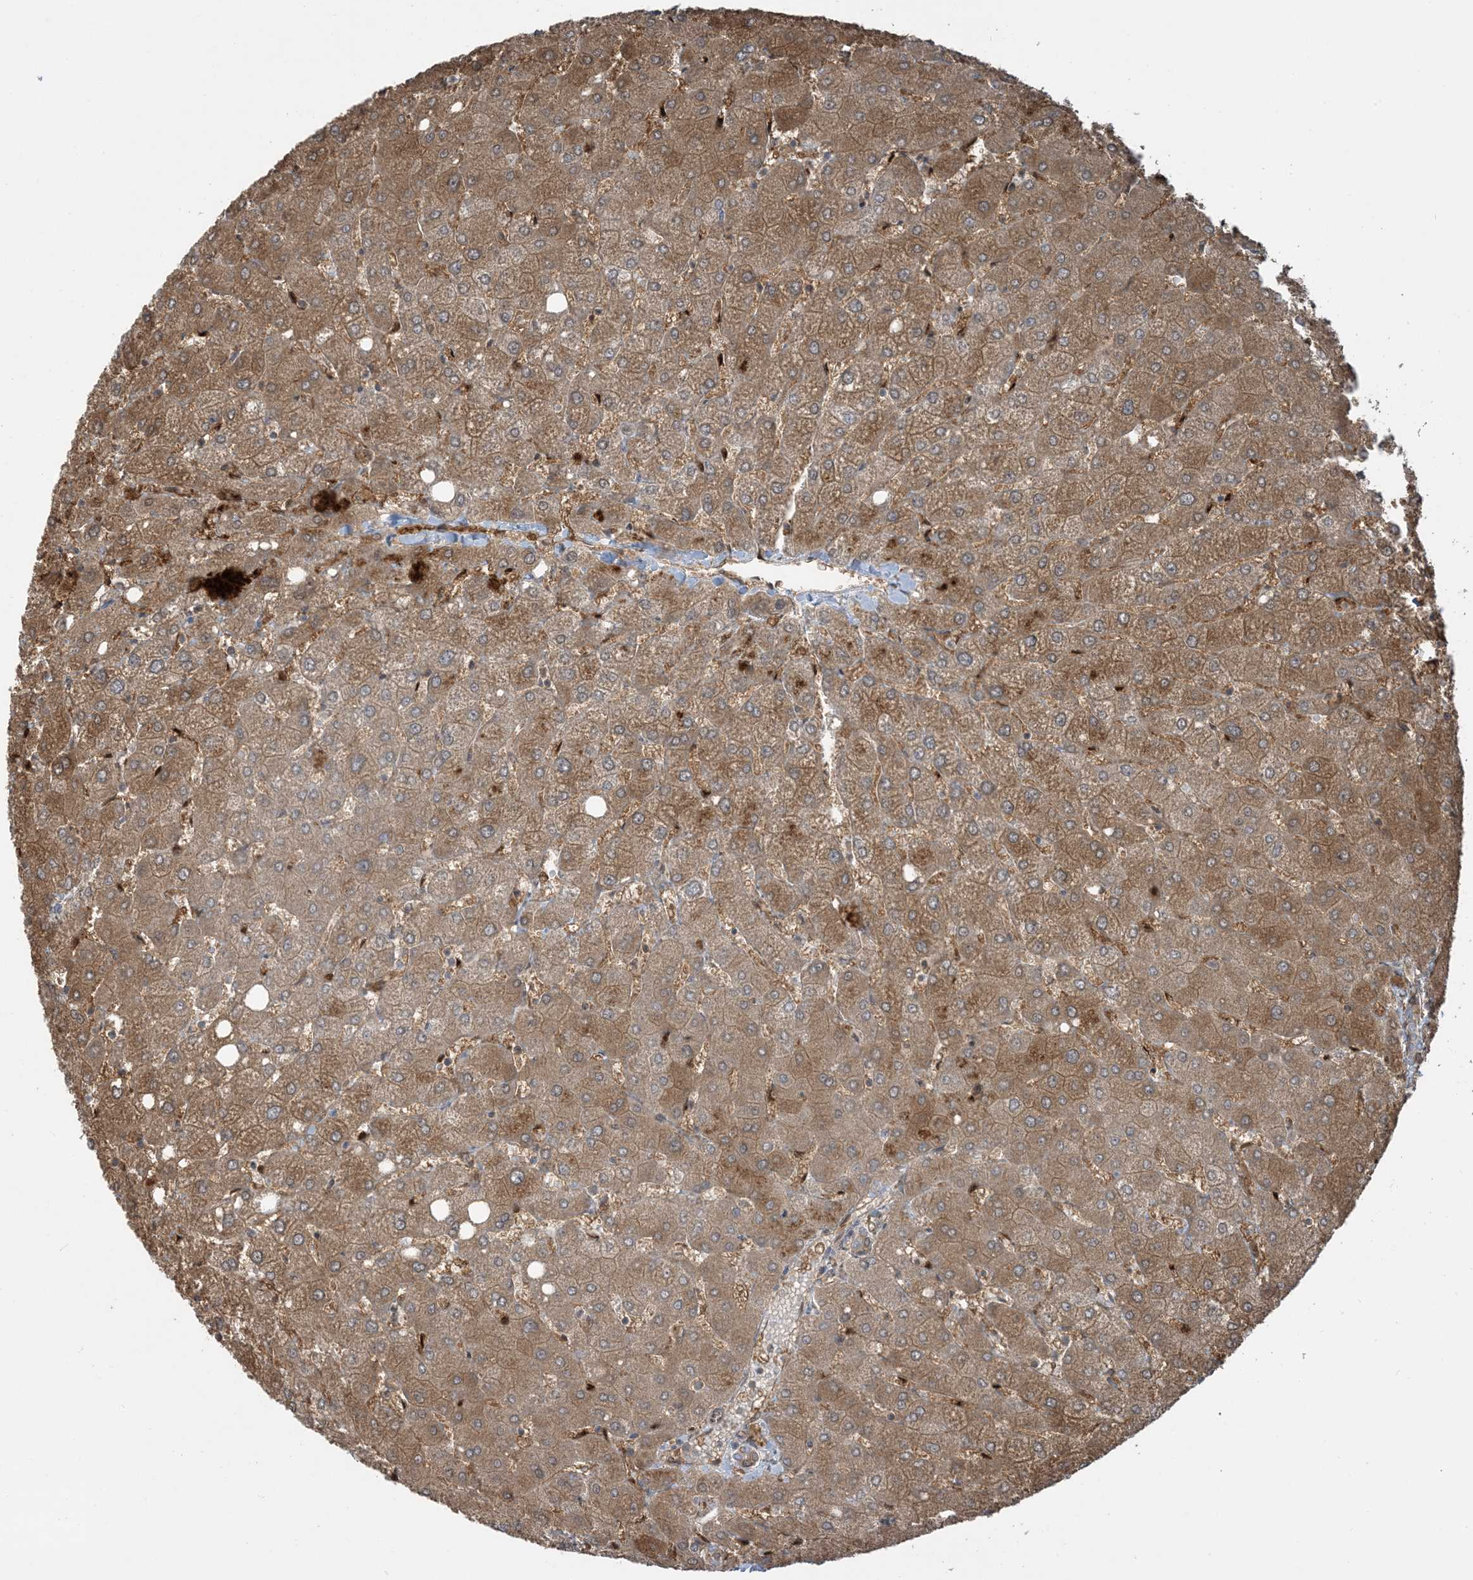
{"staining": {"intensity": "weak", "quantity": "<25%", "location": "cytoplasmic/membranous"}, "tissue": "liver", "cell_type": "Cholangiocytes", "image_type": "normal", "snomed": [{"axis": "morphology", "description": "Normal tissue, NOS"}, {"axis": "topography", "description": "Liver"}], "caption": "IHC of normal human liver exhibits no staining in cholangiocytes.", "gene": "PPM1F", "patient": {"sex": "female", "age": 54}}